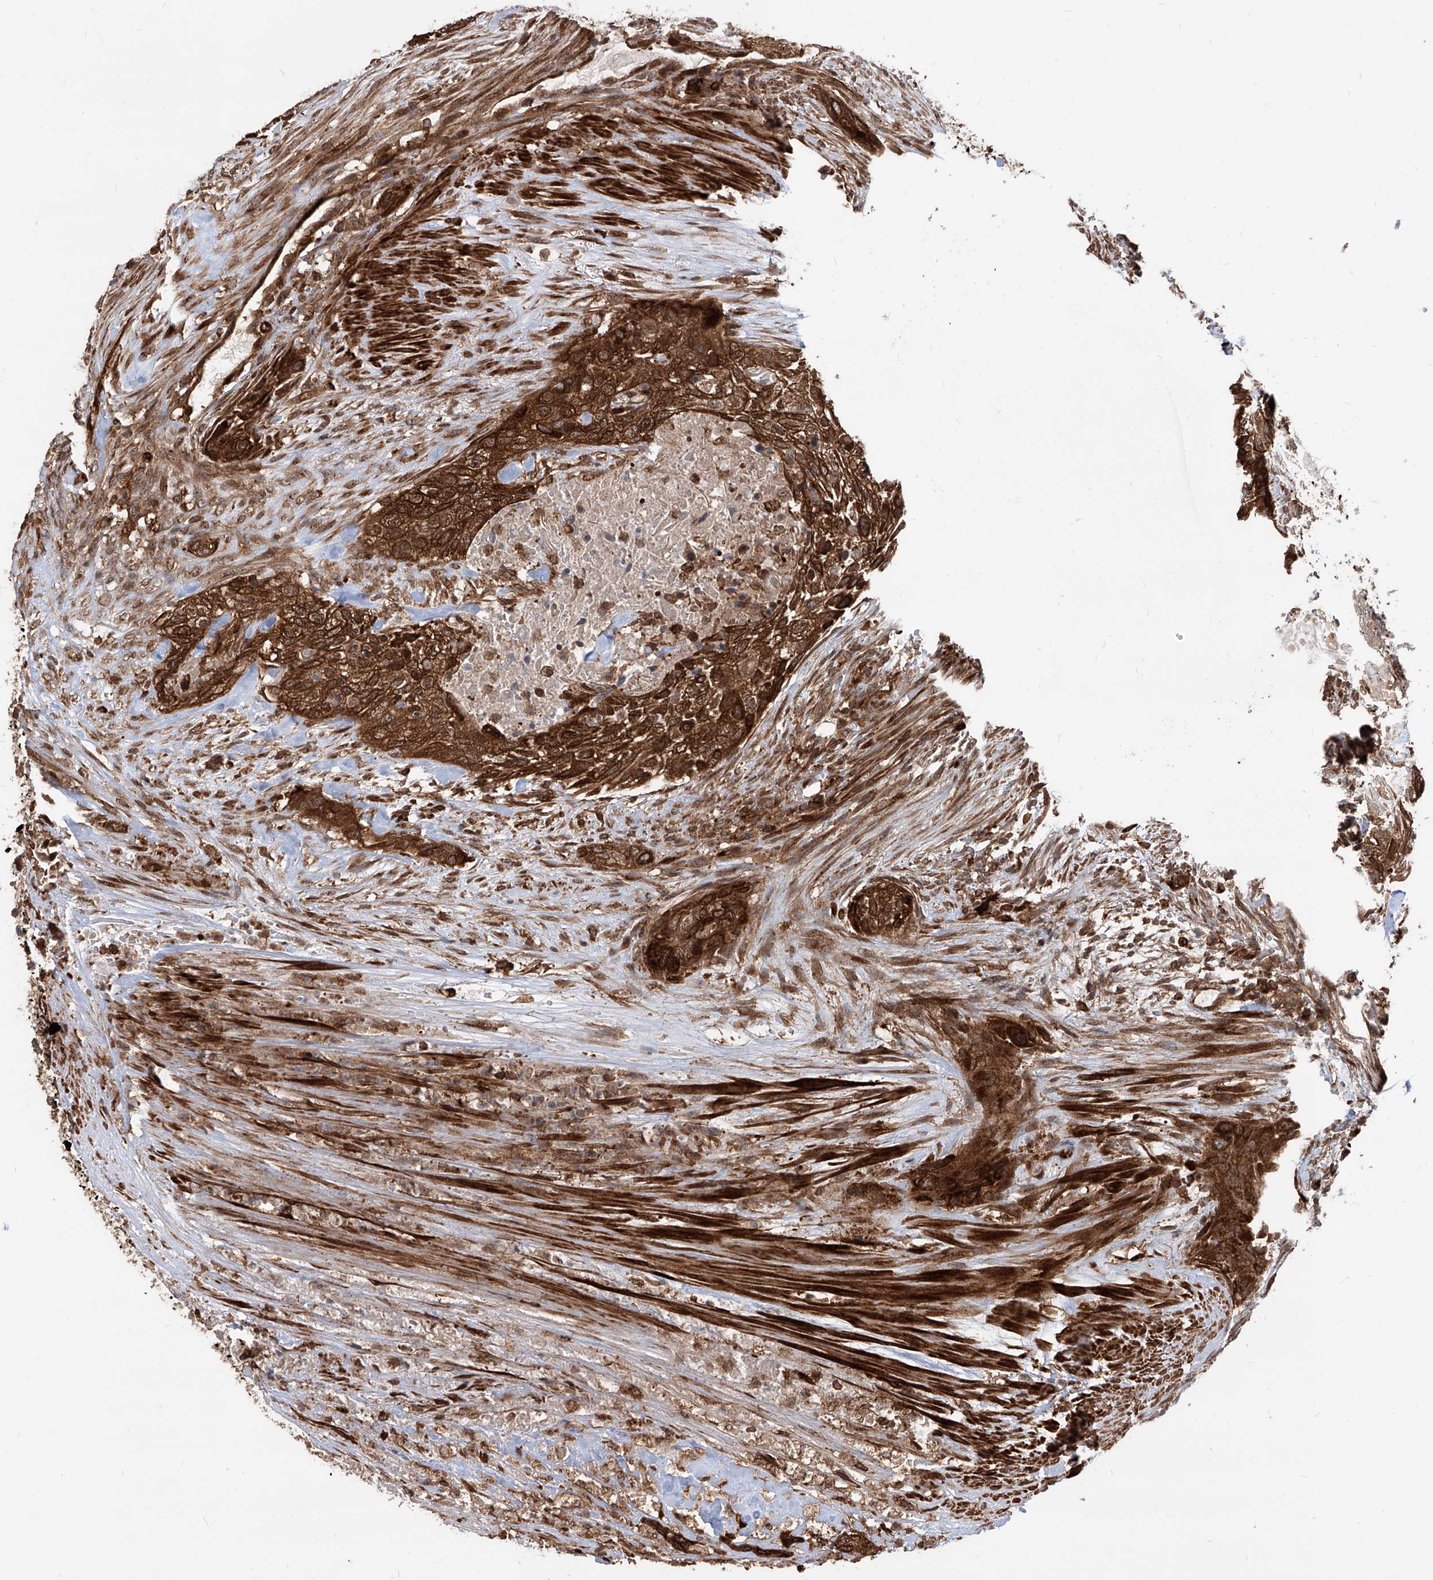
{"staining": {"intensity": "strong", "quantity": ">75%", "location": "cytoplasmic/membranous"}, "tissue": "urothelial cancer", "cell_type": "Tumor cells", "image_type": "cancer", "snomed": [{"axis": "morphology", "description": "Urothelial carcinoma, High grade"}, {"axis": "topography", "description": "Urinary bladder"}], "caption": "Immunohistochemical staining of urothelial cancer displays strong cytoplasmic/membranous protein staining in about >75% of tumor cells. (DAB (3,3'-diaminobenzidine) IHC with brightfield microscopy, high magnification).", "gene": "MAGED2", "patient": {"sex": "male", "age": 35}}